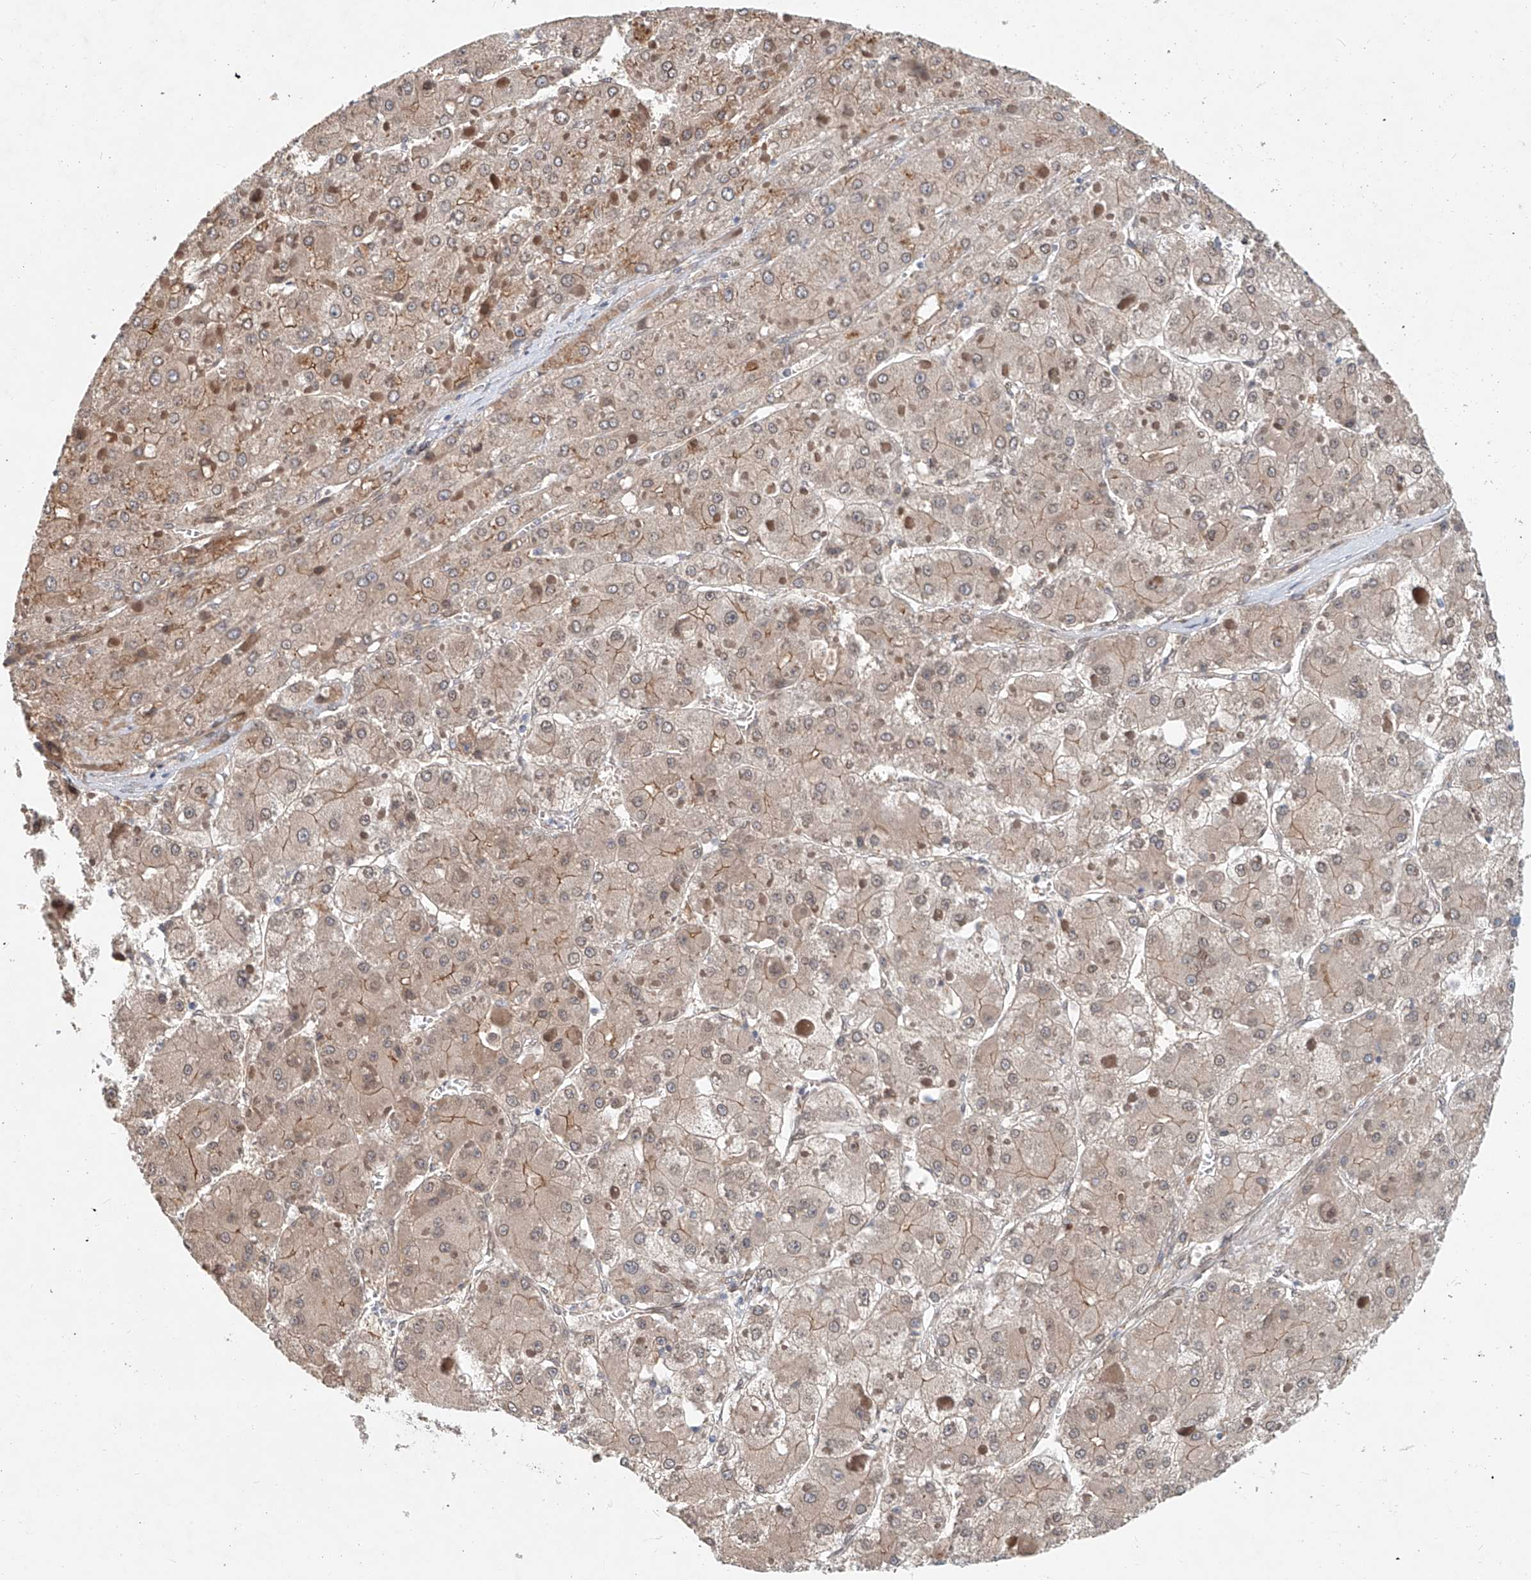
{"staining": {"intensity": "weak", "quantity": "25%-75%", "location": "cytoplasmic/membranous"}, "tissue": "liver cancer", "cell_type": "Tumor cells", "image_type": "cancer", "snomed": [{"axis": "morphology", "description": "Carcinoma, Hepatocellular, NOS"}, {"axis": "topography", "description": "Liver"}], "caption": "An image showing weak cytoplasmic/membranous staining in about 25%-75% of tumor cells in liver cancer (hepatocellular carcinoma), as visualized by brown immunohistochemical staining.", "gene": "SASH1", "patient": {"sex": "female", "age": 73}}